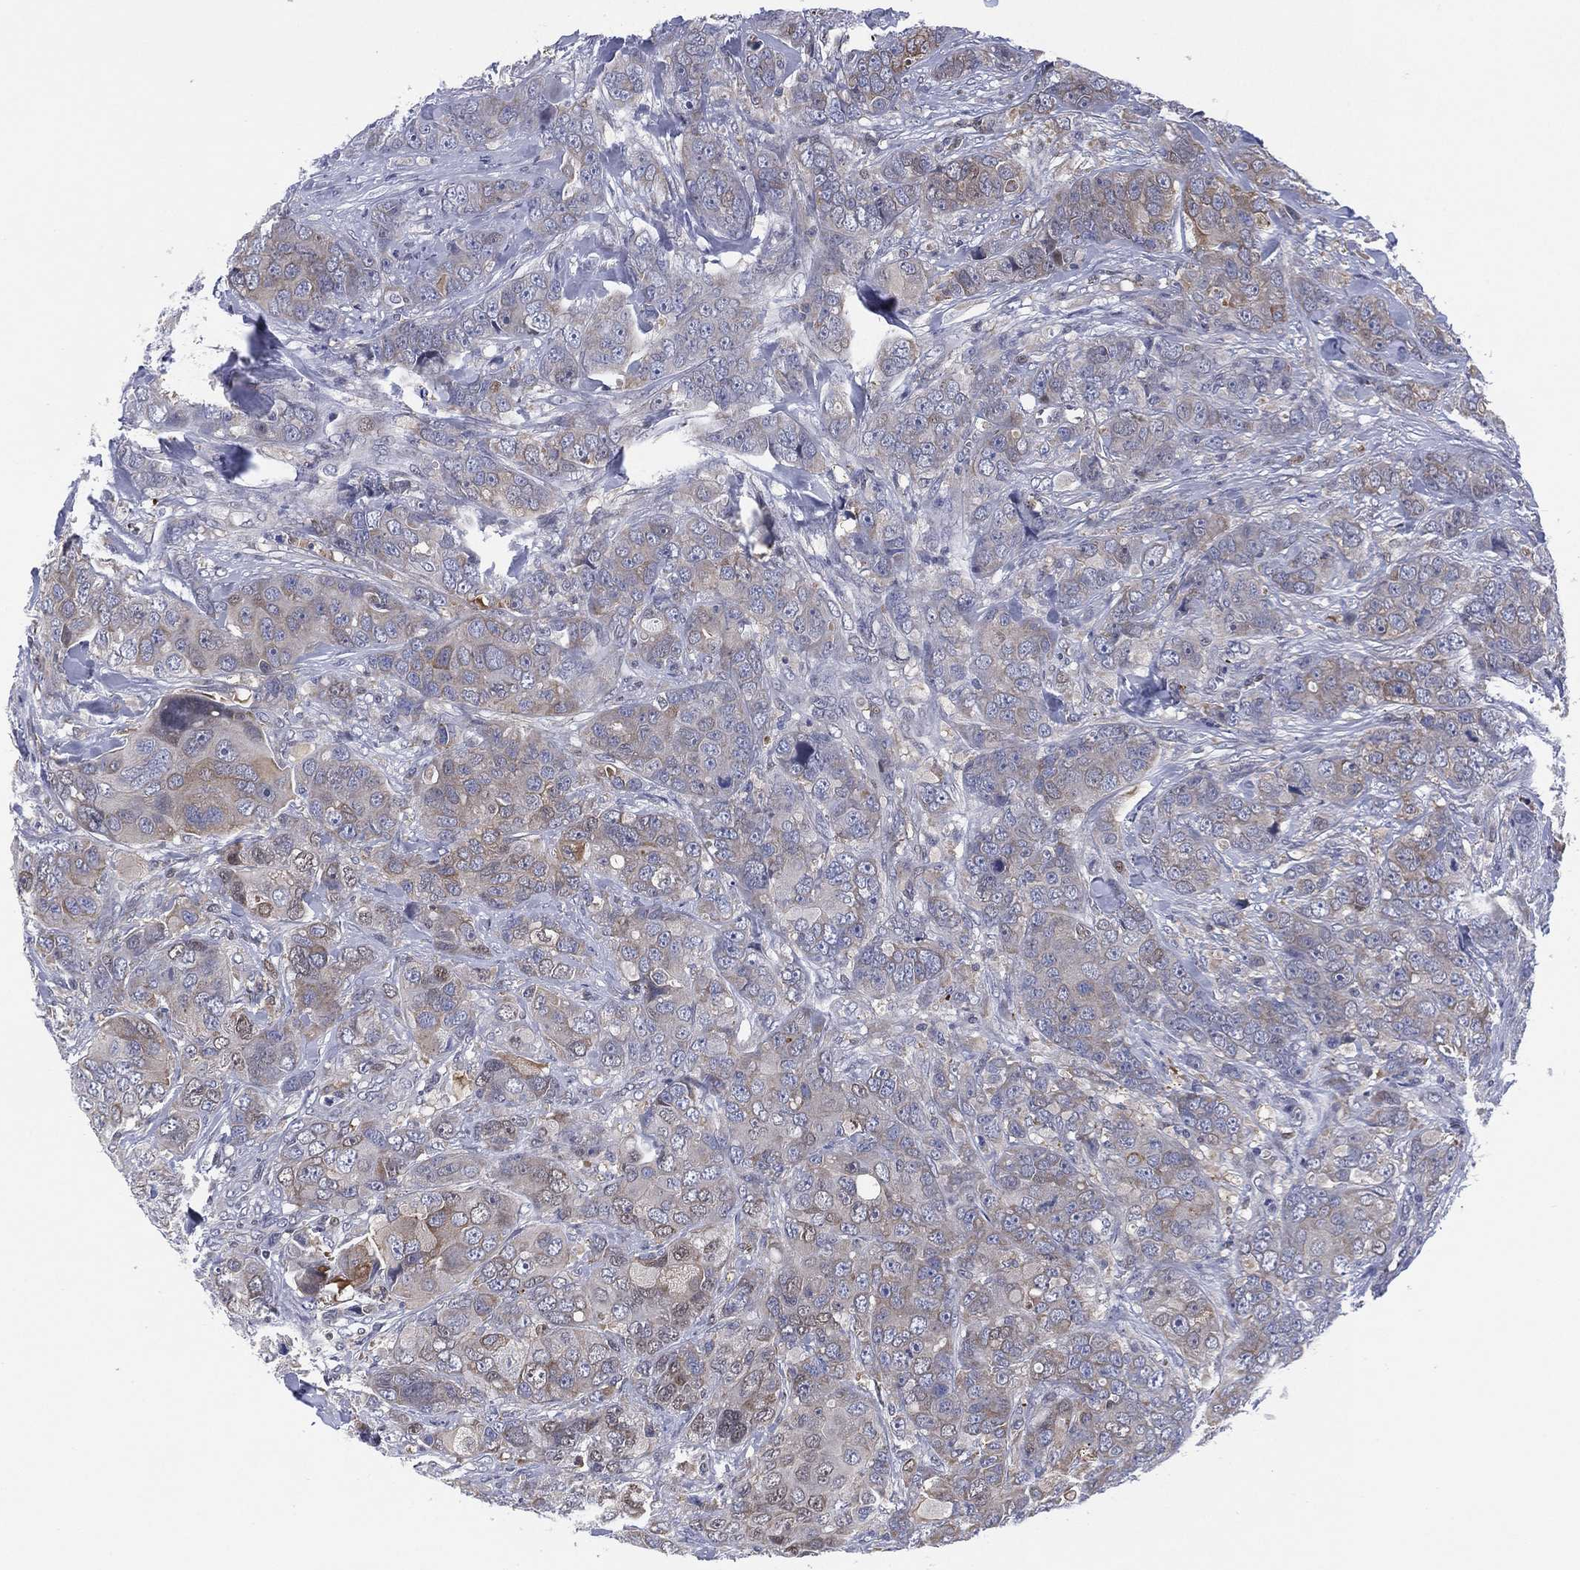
{"staining": {"intensity": "weak", "quantity": "<25%", "location": "cytoplasmic/membranous"}, "tissue": "breast cancer", "cell_type": "Tumor cells", "image_type": "cancer", "snomed": [{"axis": "morphology", "description": "Duct carcinoma"}, {"axis": "topography", "description": "Breast"}], "caption": "DAB immunohistochemical staining of breast cancer shows no significant positivity in tumor cells. (DAB (3,3'-diaminobenzidine) IHC visualized using brightfield microscopy, high magnification).", "gene": "SLC4A4", "patient": {"sex": "female", "age": 43}}